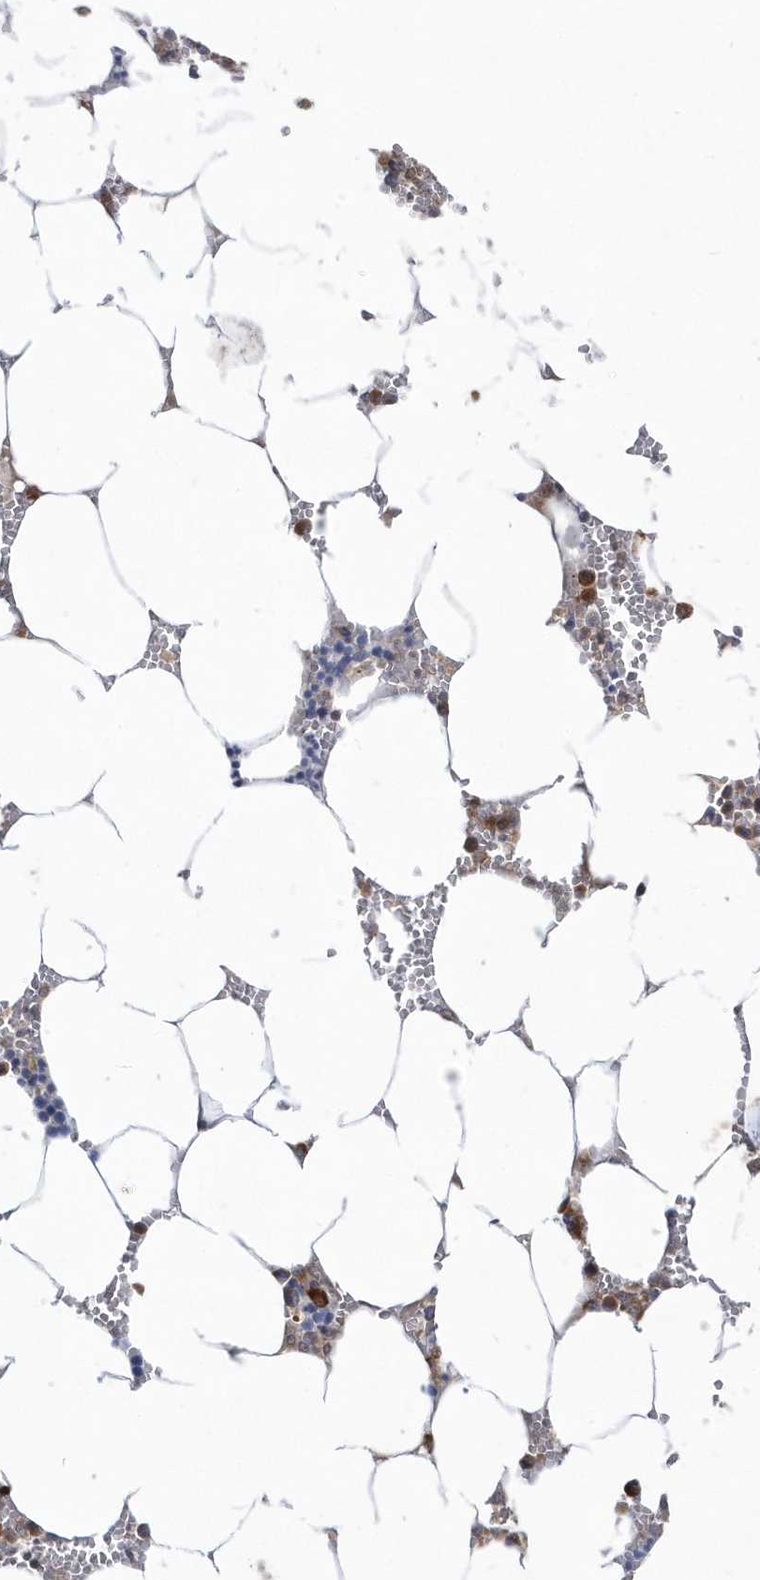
{"staining": {"intensity": "moderate", "quantity": "25%-75%", "location": "cytoplasmic/membranous"}, "tissue": "bone marrow", "cell_type": "Hematopoietic cells", "image_type": "normal", "snomed": [{"axis": "morphology", "description": "Normal tissue, NOS"}, {"axis": "topography", "description": "Bone marrow"}], "caption": "A micrograph of human bone marrow stained for a protein displays moderate cytoplasmic/membranous brown staining in hematopoietic cells. (Brightfield microscopy of DAB IHC at high magnification).", "gene": "DHX57", "patient": {"sex": "male", "age": 70}}